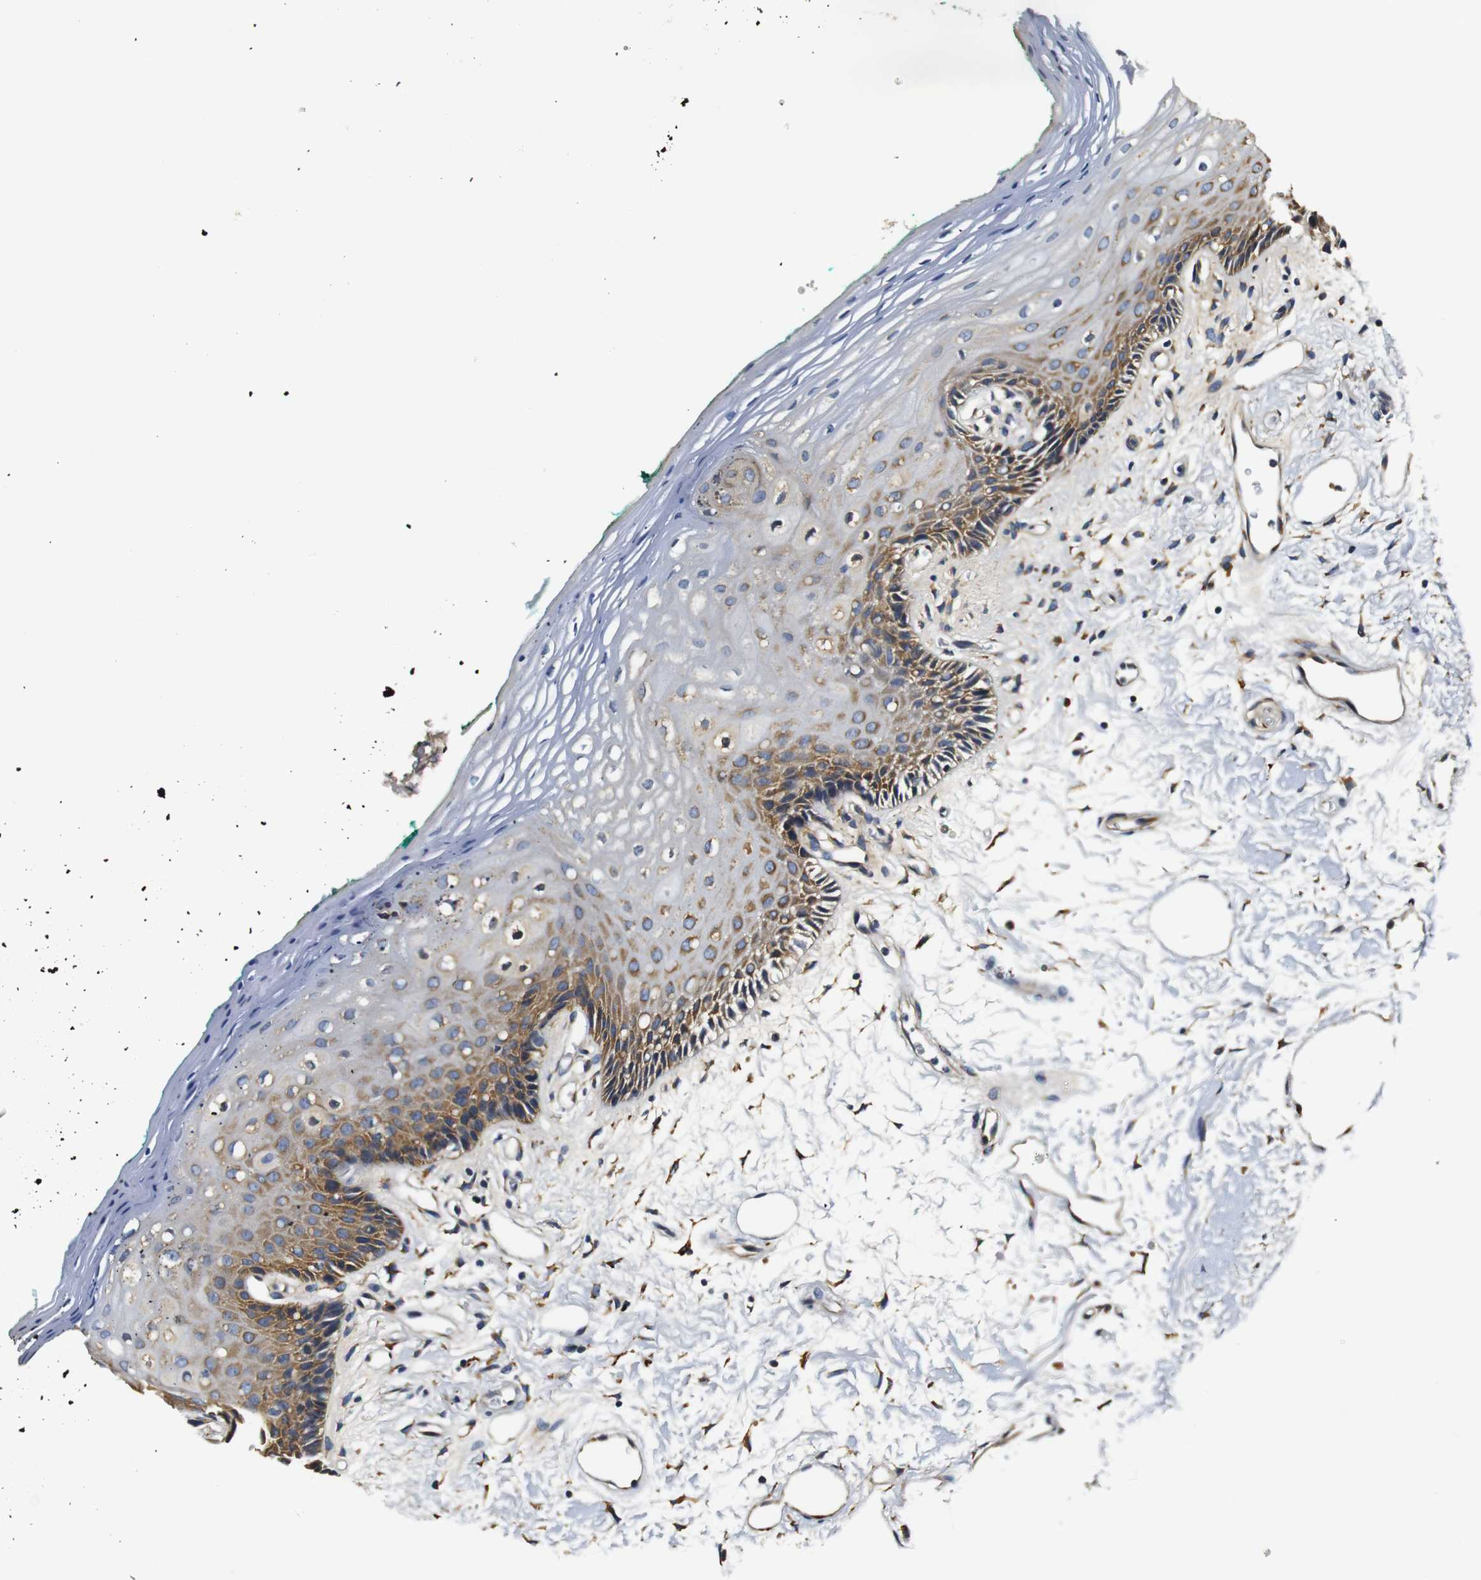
{"staining": {"intensity": "moderate", "quantity": "25%-75%", "location": "cytoplasmic/membranous"}, "tissue": "oral mucosa", "cell_type": "Squamous epithelial cells", "image_type": "normal", "snomed": [{"axis": "morphology", "description": "Normal tissue, NOS"}, {"axis": "topography", "description": "Skeletal muscle"}, {"axis": "topography", "description": "Oral tissue"}, {"axis": "topography", "description": "Peripheral nerve tissue"}], "caption": "The micrograph displays staining of normal oral mucosa, revealing moderate cytoplasmic/membranous protein expression (brown color) within squamous epithelial cells. The staining is performed using DAB brown chromogen to label protein expression. The nuclei are counter-stained blue using hematoxylin.", "gene": "COL1A1", "patient": {"sex": "female", "age": 84}}